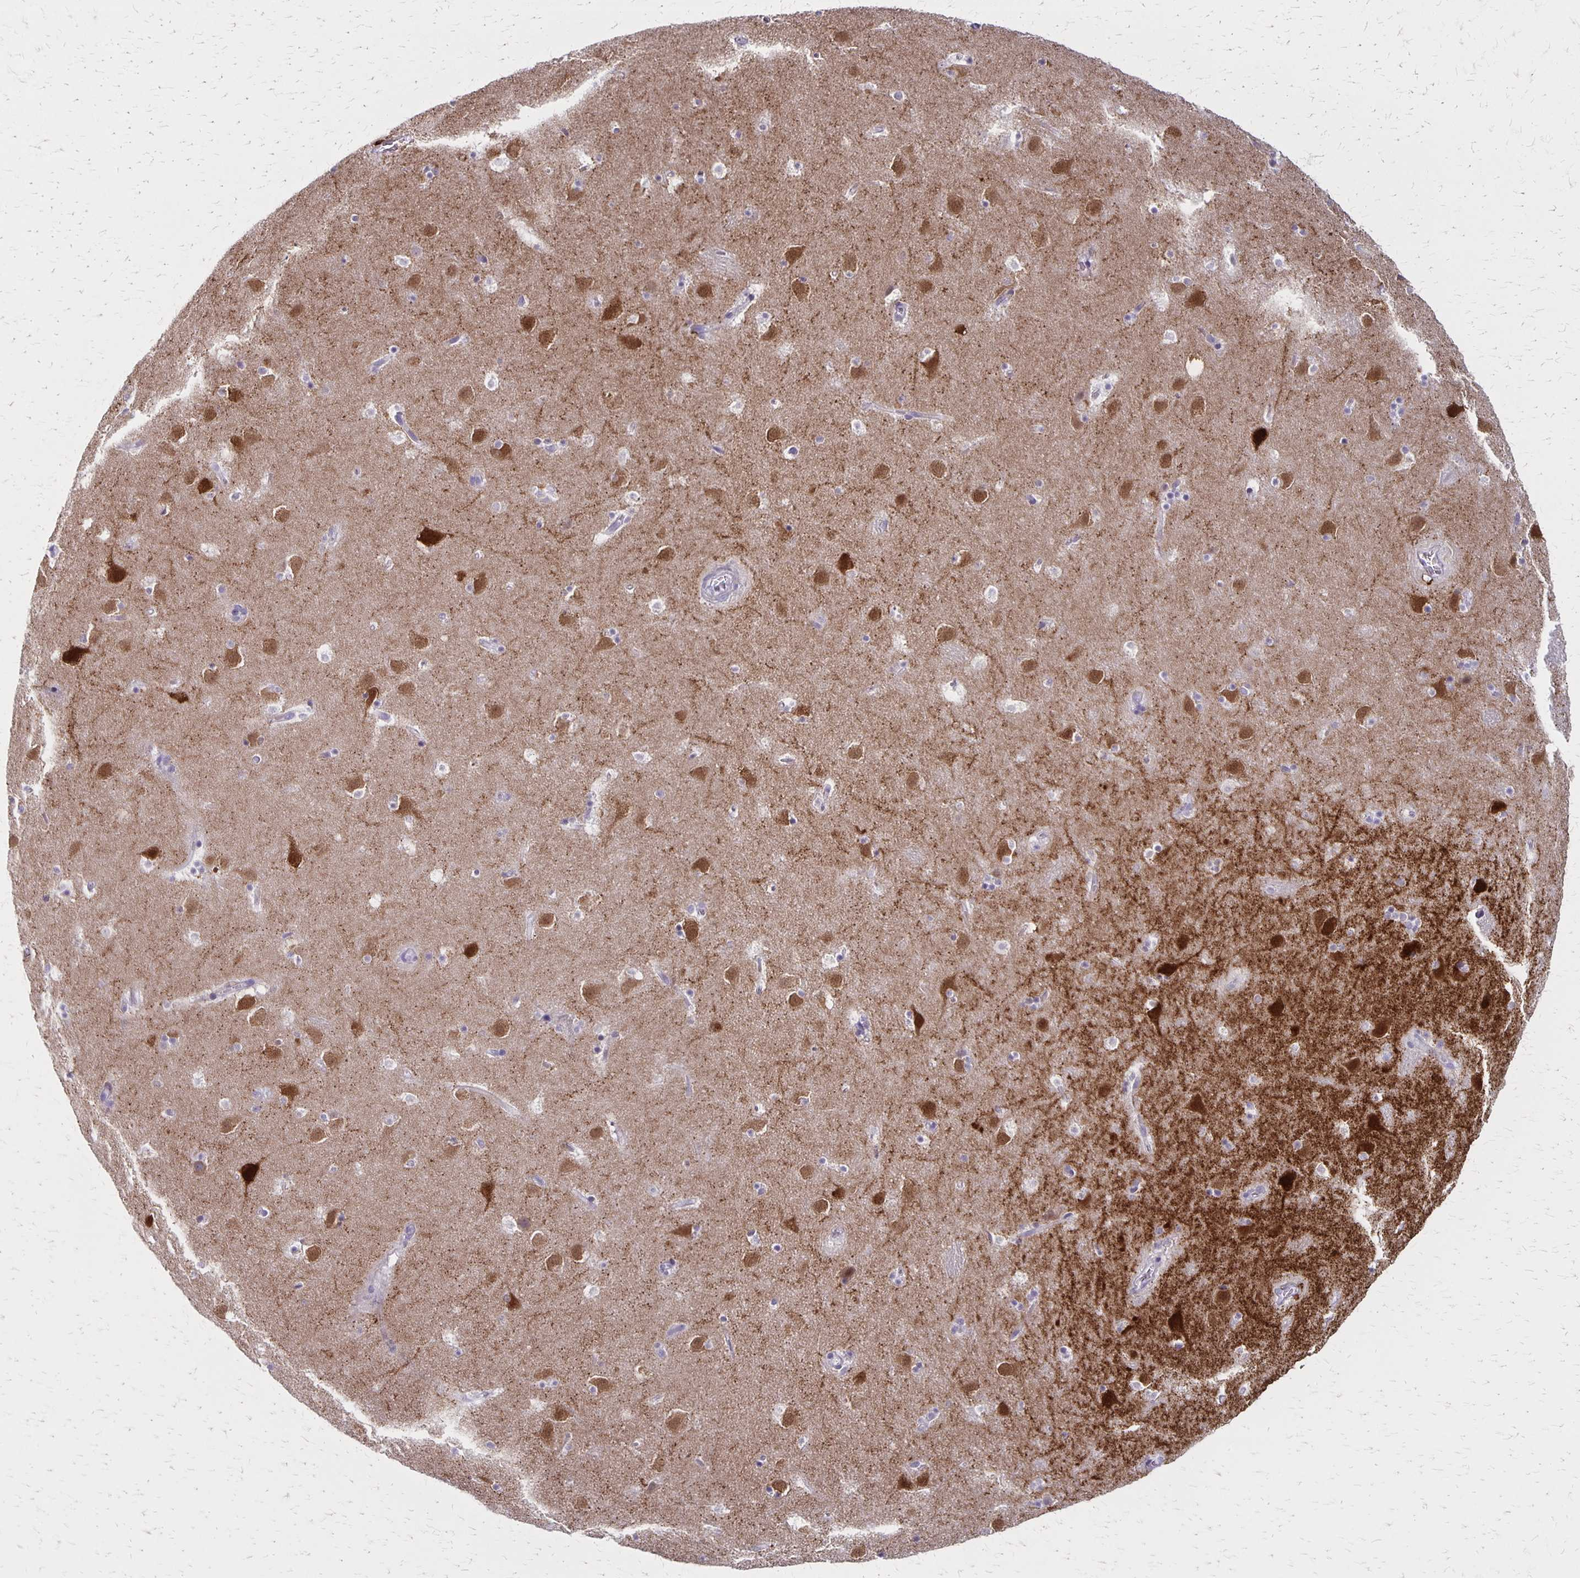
{"staining": {"intensity": "weak", "quantity": "<25%", "location": "cytoplasmic/membranous"}, "tissue": "caudate", "cell_type": "Glial cells", "image_type": "normal", "snomed": [{"axis": "morphology", "description": "Normal tissue, NOS"}, {"axis": "topography", "description": "Lateral ventricle wall"}], "caption": "IHC micrograph of benign caudate: caudate stained with DAB demonstrates no significant protein staining in glial cells.", "gene": "HOMER1", "patient": {"sex": "male", "age": 37}}